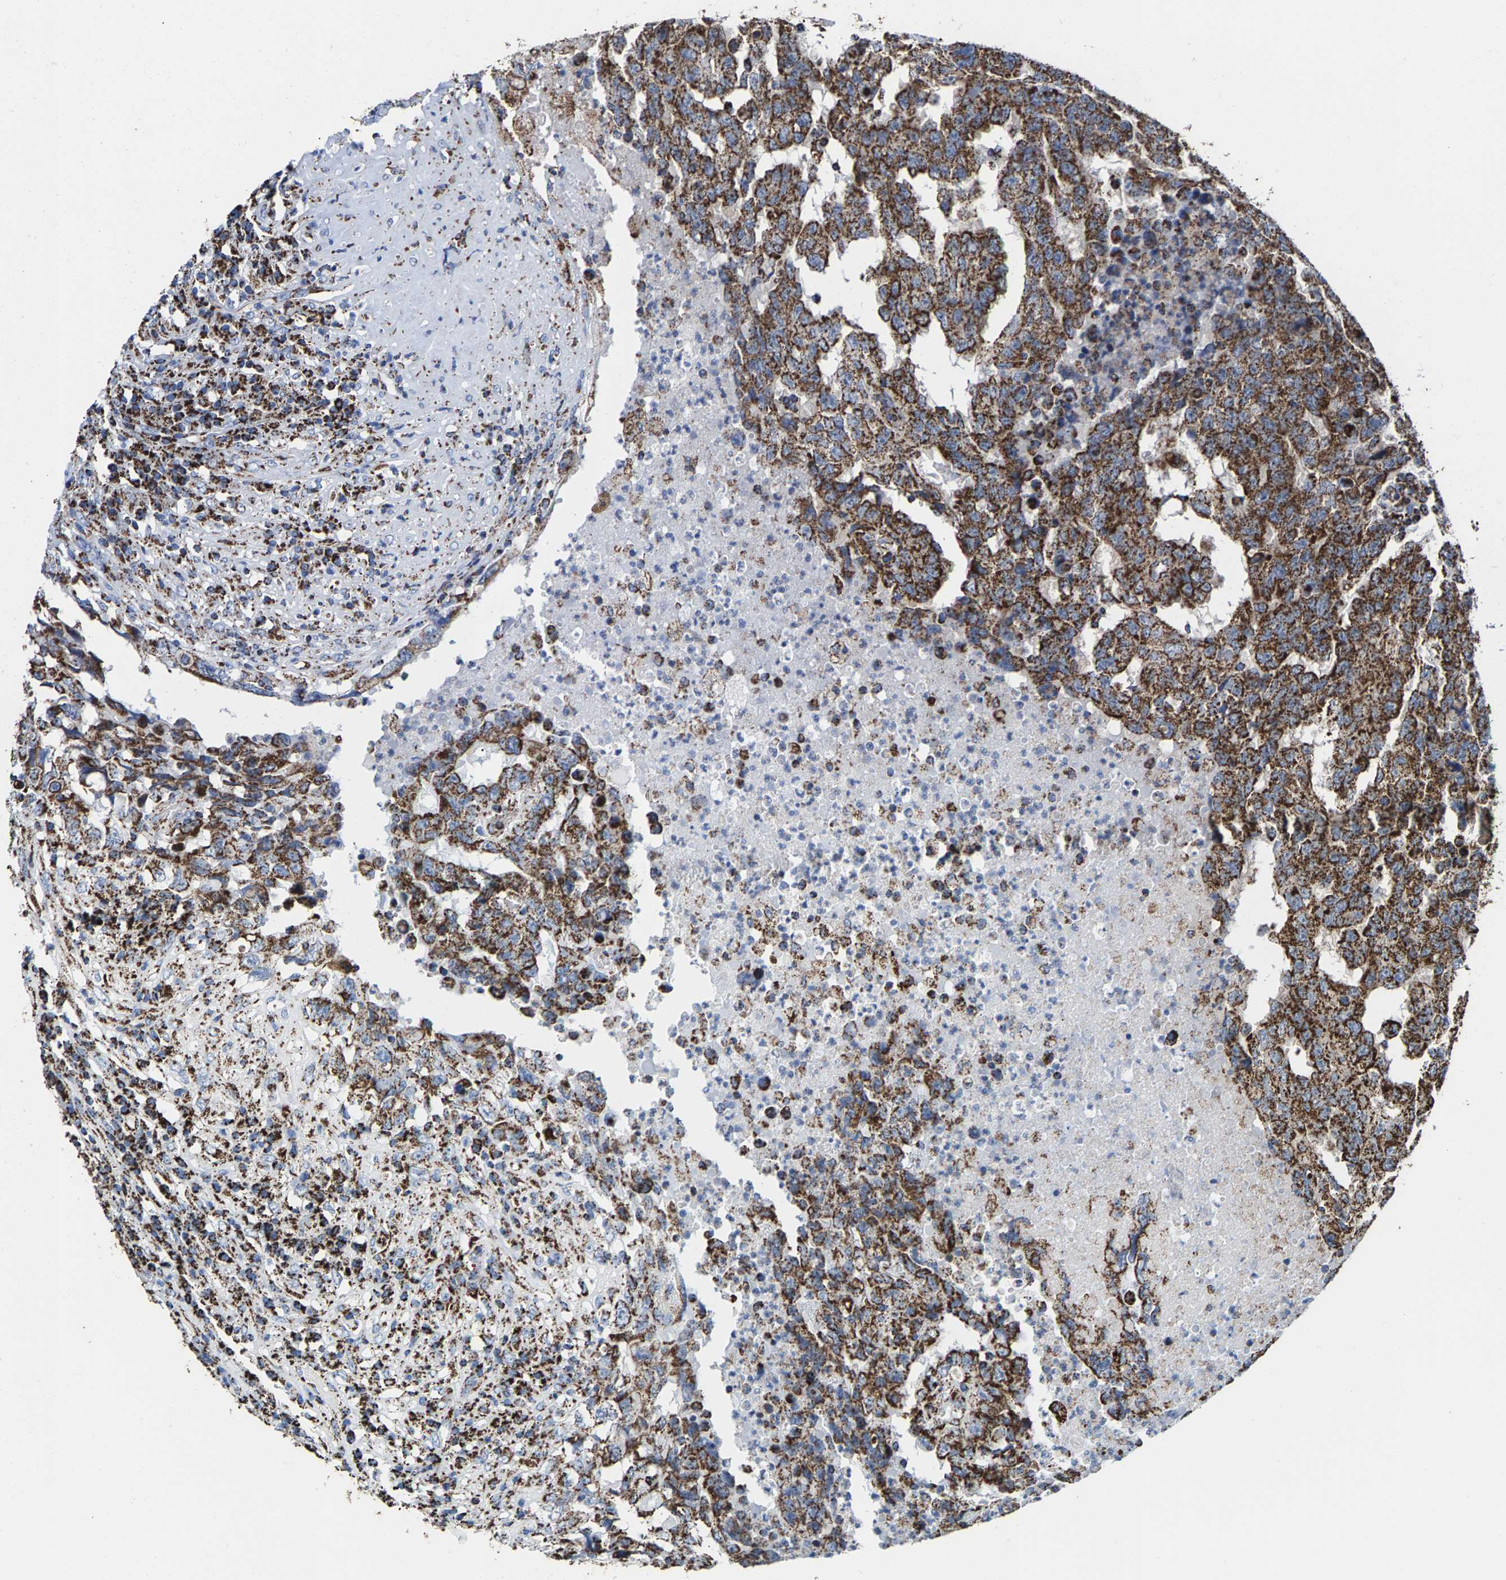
{"staining": {"intensity": "moderate", "quantity": ">75%", "location": "cytoplasmic/membranous"}, "tissue": "testis cancer", "cell_type": "Tumor cells", "image_type": "cancer", "snomed": [{"axis": "morphology", "description": "Necrosis, NOS"}, {"axis": "morphology", "description": "Carcinoma, Embryonal, NOS"}, {"axis": "topography", "description": "Testis"}], "caption": "High-power microscopy captured an immunohistochemistry (IHC) image of embryonal carcinoma (testis), revealing moderate cytoplasmic/membranous positivity in about >75% of tumor cells.", "gene": "ECHS1", "patient": {"sex": "male", "age": 19}}